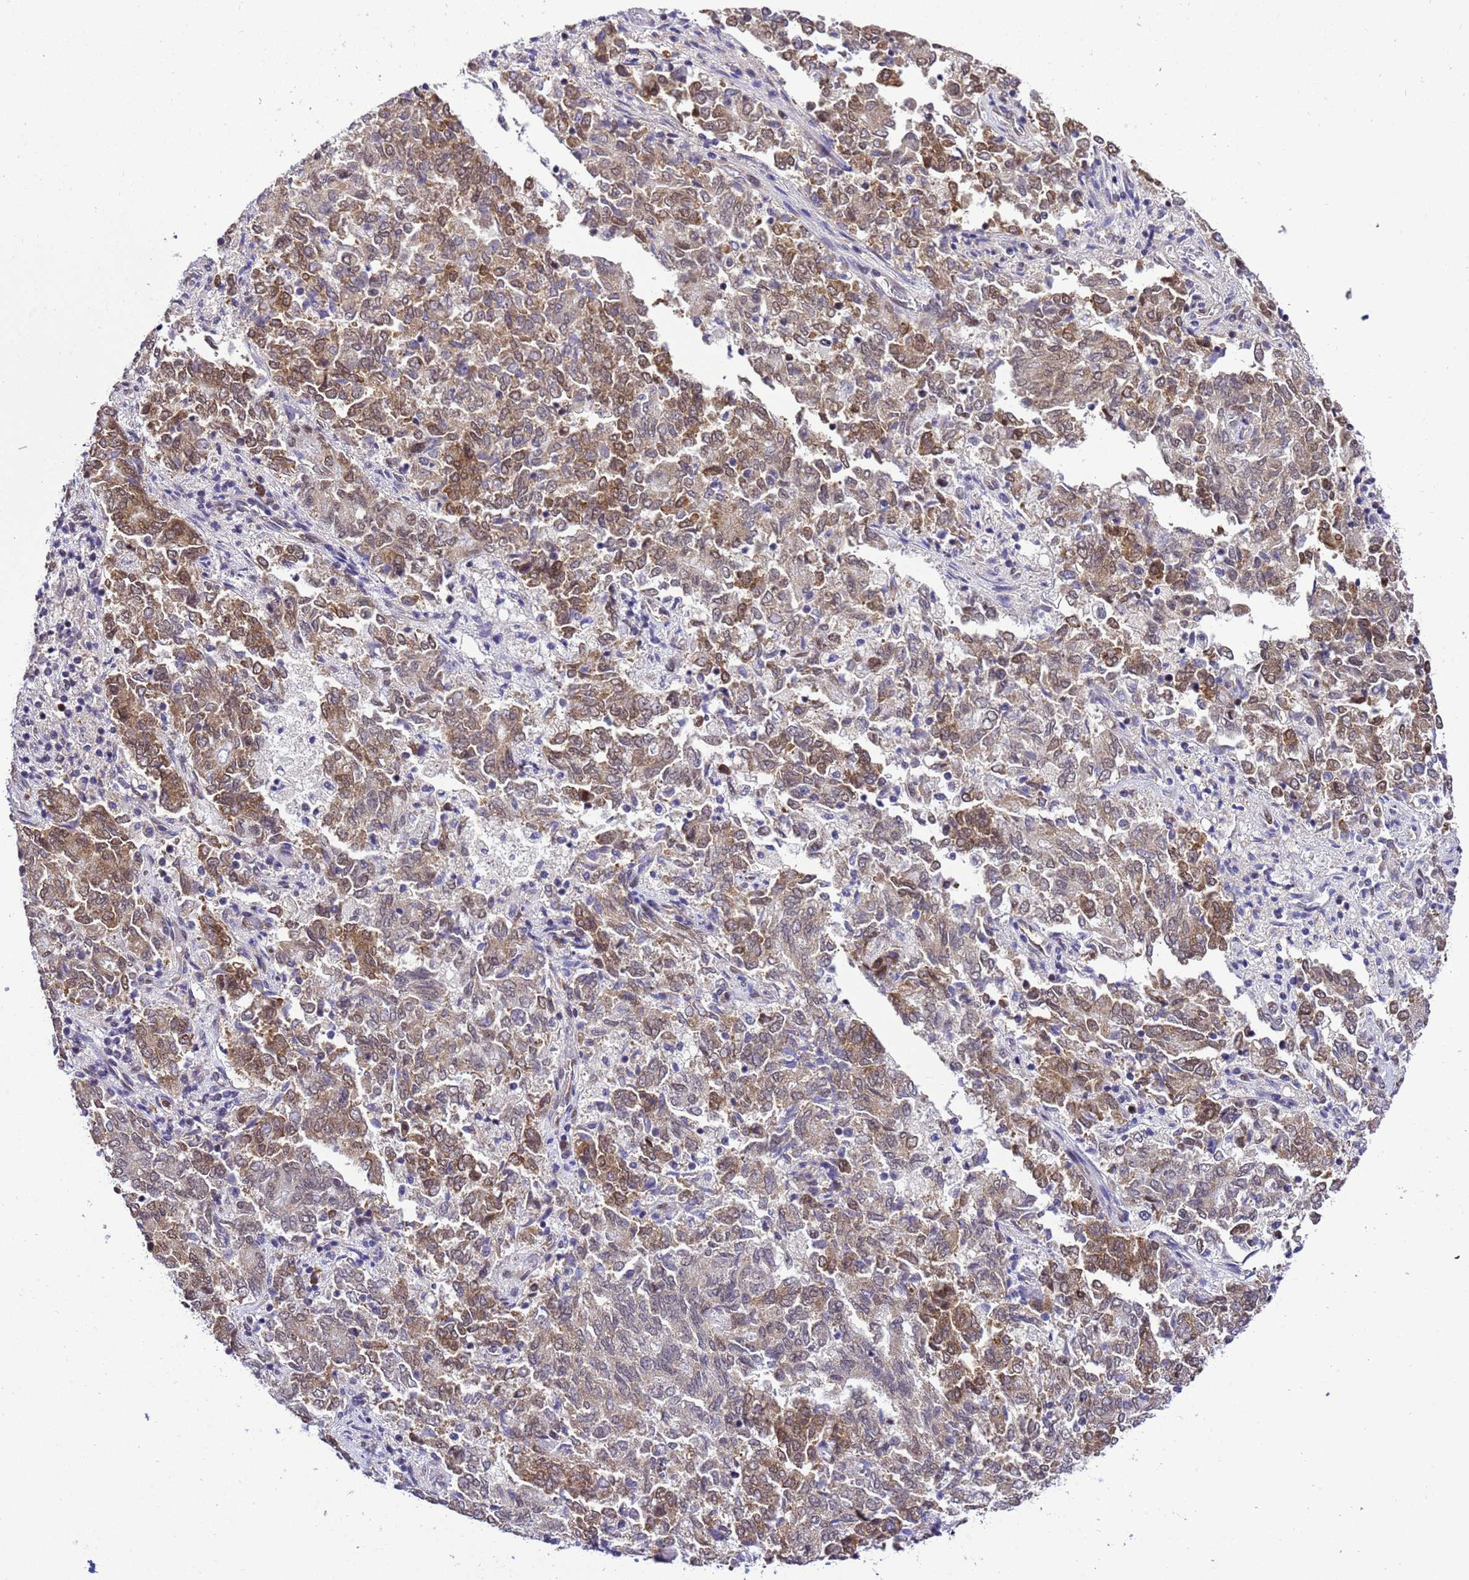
{"staining": {"intensity": "moderate", "quantity": ">75%", "location": "cytoplasmic/membranous"}, "tissue": "endometrial cancer", "cell_type": "Tumor cells", "image_type": "cancer", "snomed": [{"axis": "morphology", "description": "Adenocarcinoma, NOS"}, {"axis": "topography", "description": "Endometrium"}], "caption": "Endometrial adenocarcinoma stained with DAB IHC demonstrates medium levels of moderate cytoplasmic/membranous positivity in about >75% of tumor cells. (Brightfield microscopy of DAB IHC at high magnification).", "gene": "SMN1", "patient": {"sex": "female", "age": 80}}